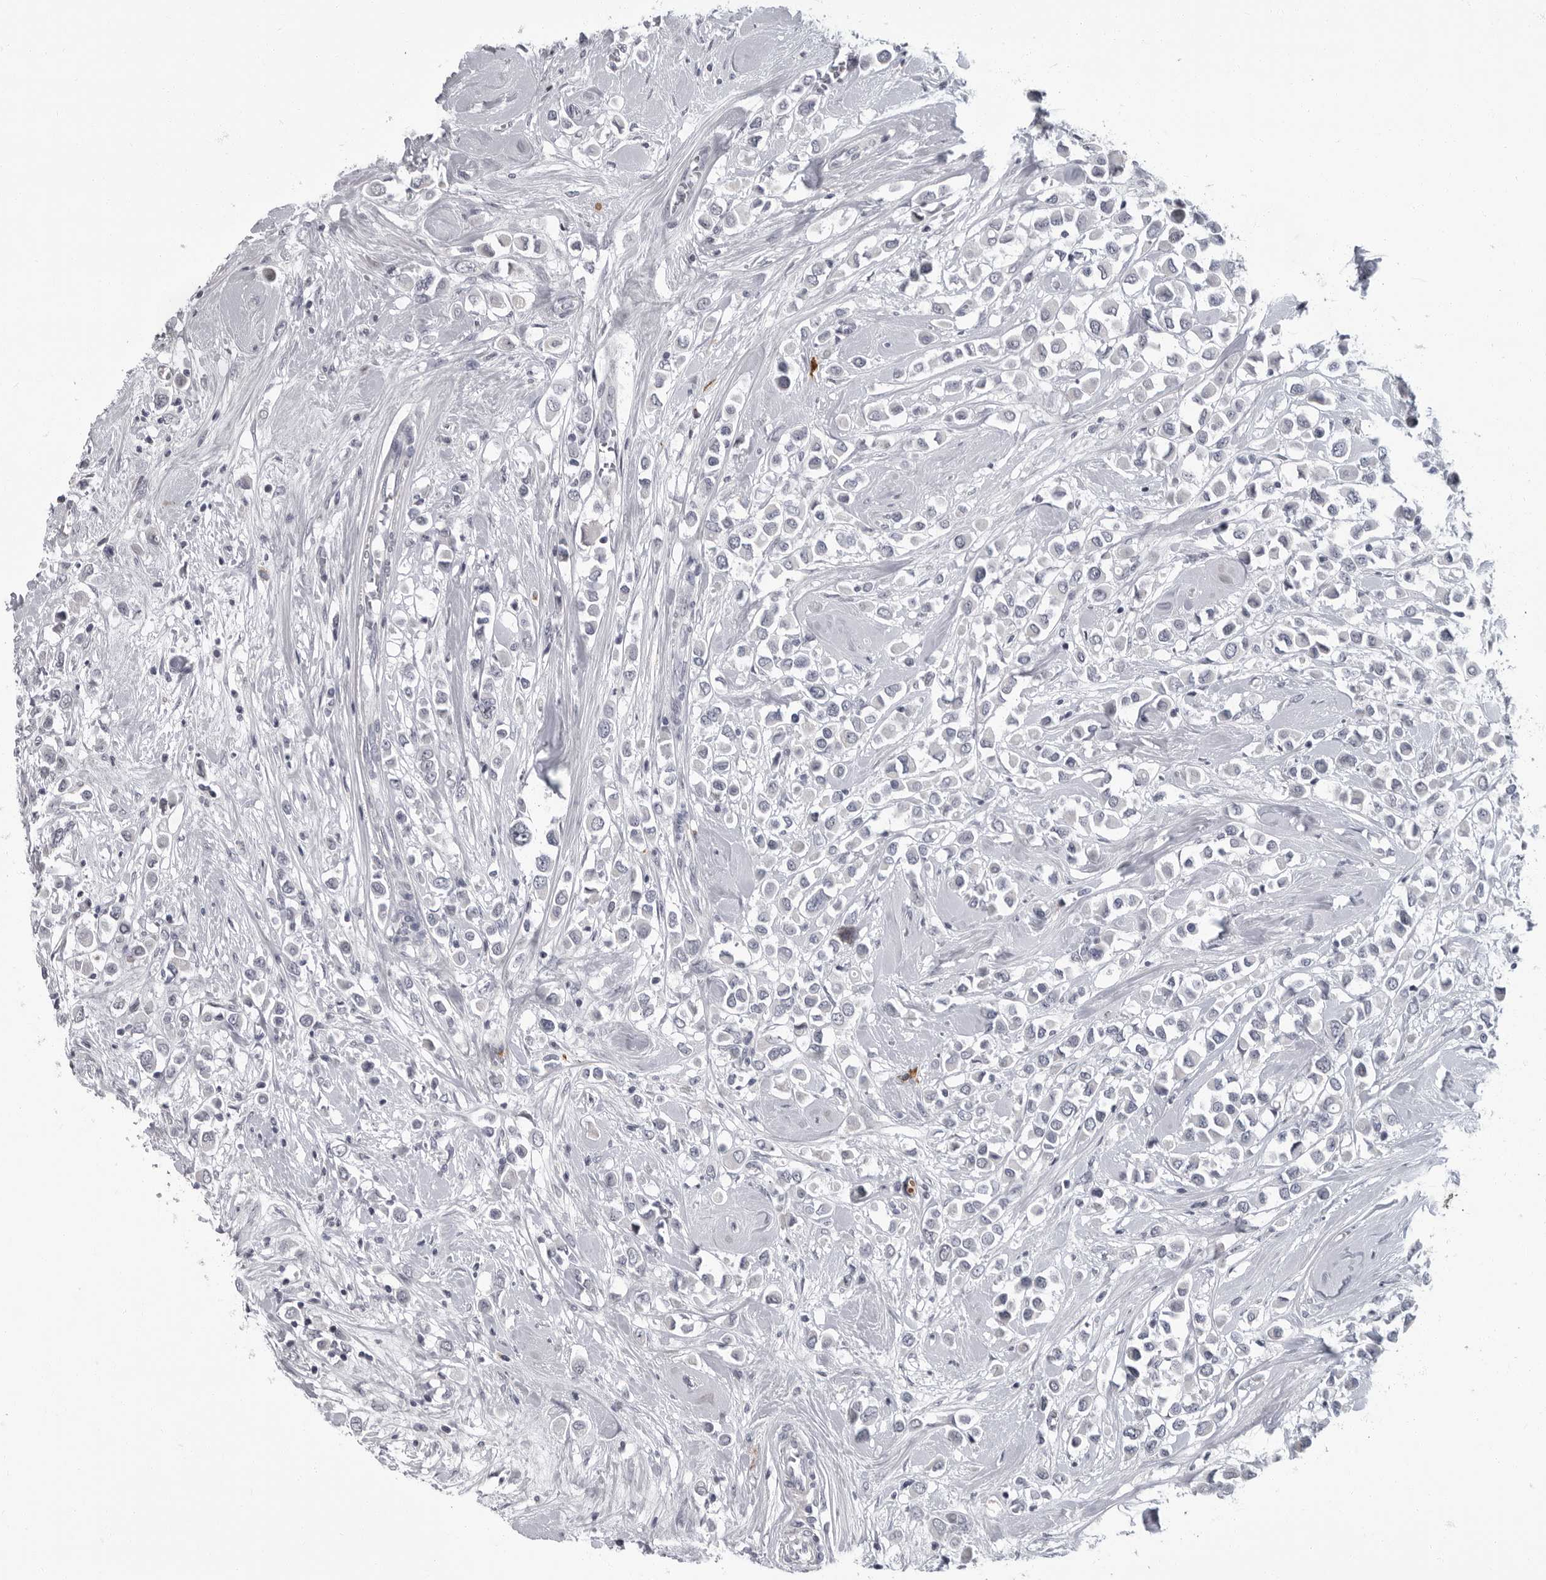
{"staining": {"intensity": "negative", "quantity": "none", "location": "none"}, "tissue": "breast cancer", "cell_type": "Tumor cells", "image_type": "cancer", "snomed": [{"axis": "morphology", "description": "Duct carcinoma"}, {"axis": "topography", "description": "Breast"}], "caption": "Micrograph shows no significant protein staining in tumor cells of breast infiltrating ductal carcinoma.", "gene": "SLC25A39", "patient": {"sex": "female", "age": 61}}